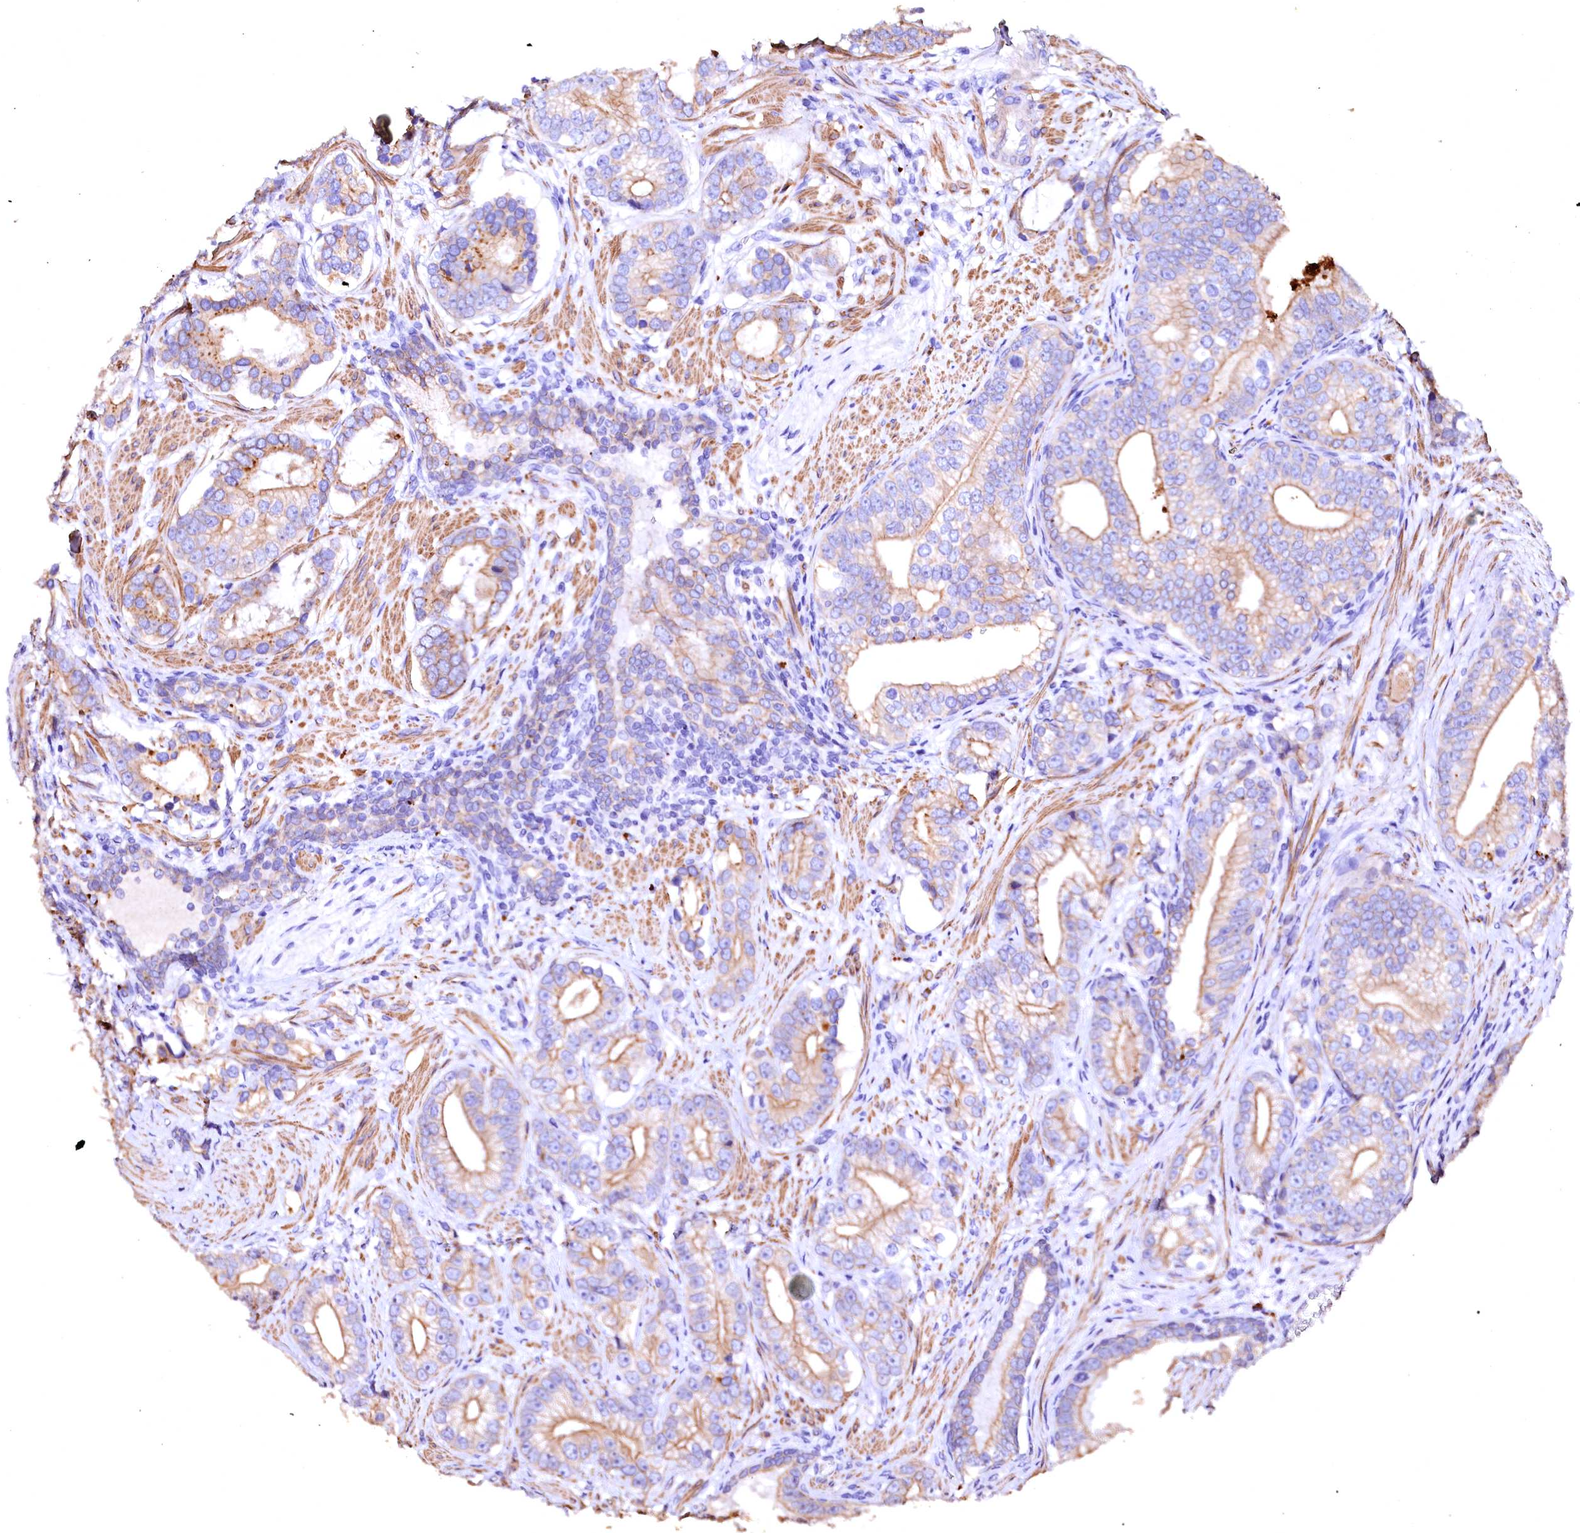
{"staining": {"intensity": "moderate", "quantity": "25%-75%", "location": "cytoplasmic/membranous"}, "tissue": "prostate cancer", "cell_type": "Tumor cells", "image_type": "cancer", "snomed": [{"axis": "morphology", "description": "Adenocarcinoma, High grade"}, {"axis": "topography", "description": "Prostate"}], "caption": "Immunohistochemical staining of human prostate cancer demonstrates moderate cytoplasmic/membranous protein positivity in about 25%-75% of tumor cells.", "gene": "VPS36", "patient": {"sex": "male", "age": 75}}